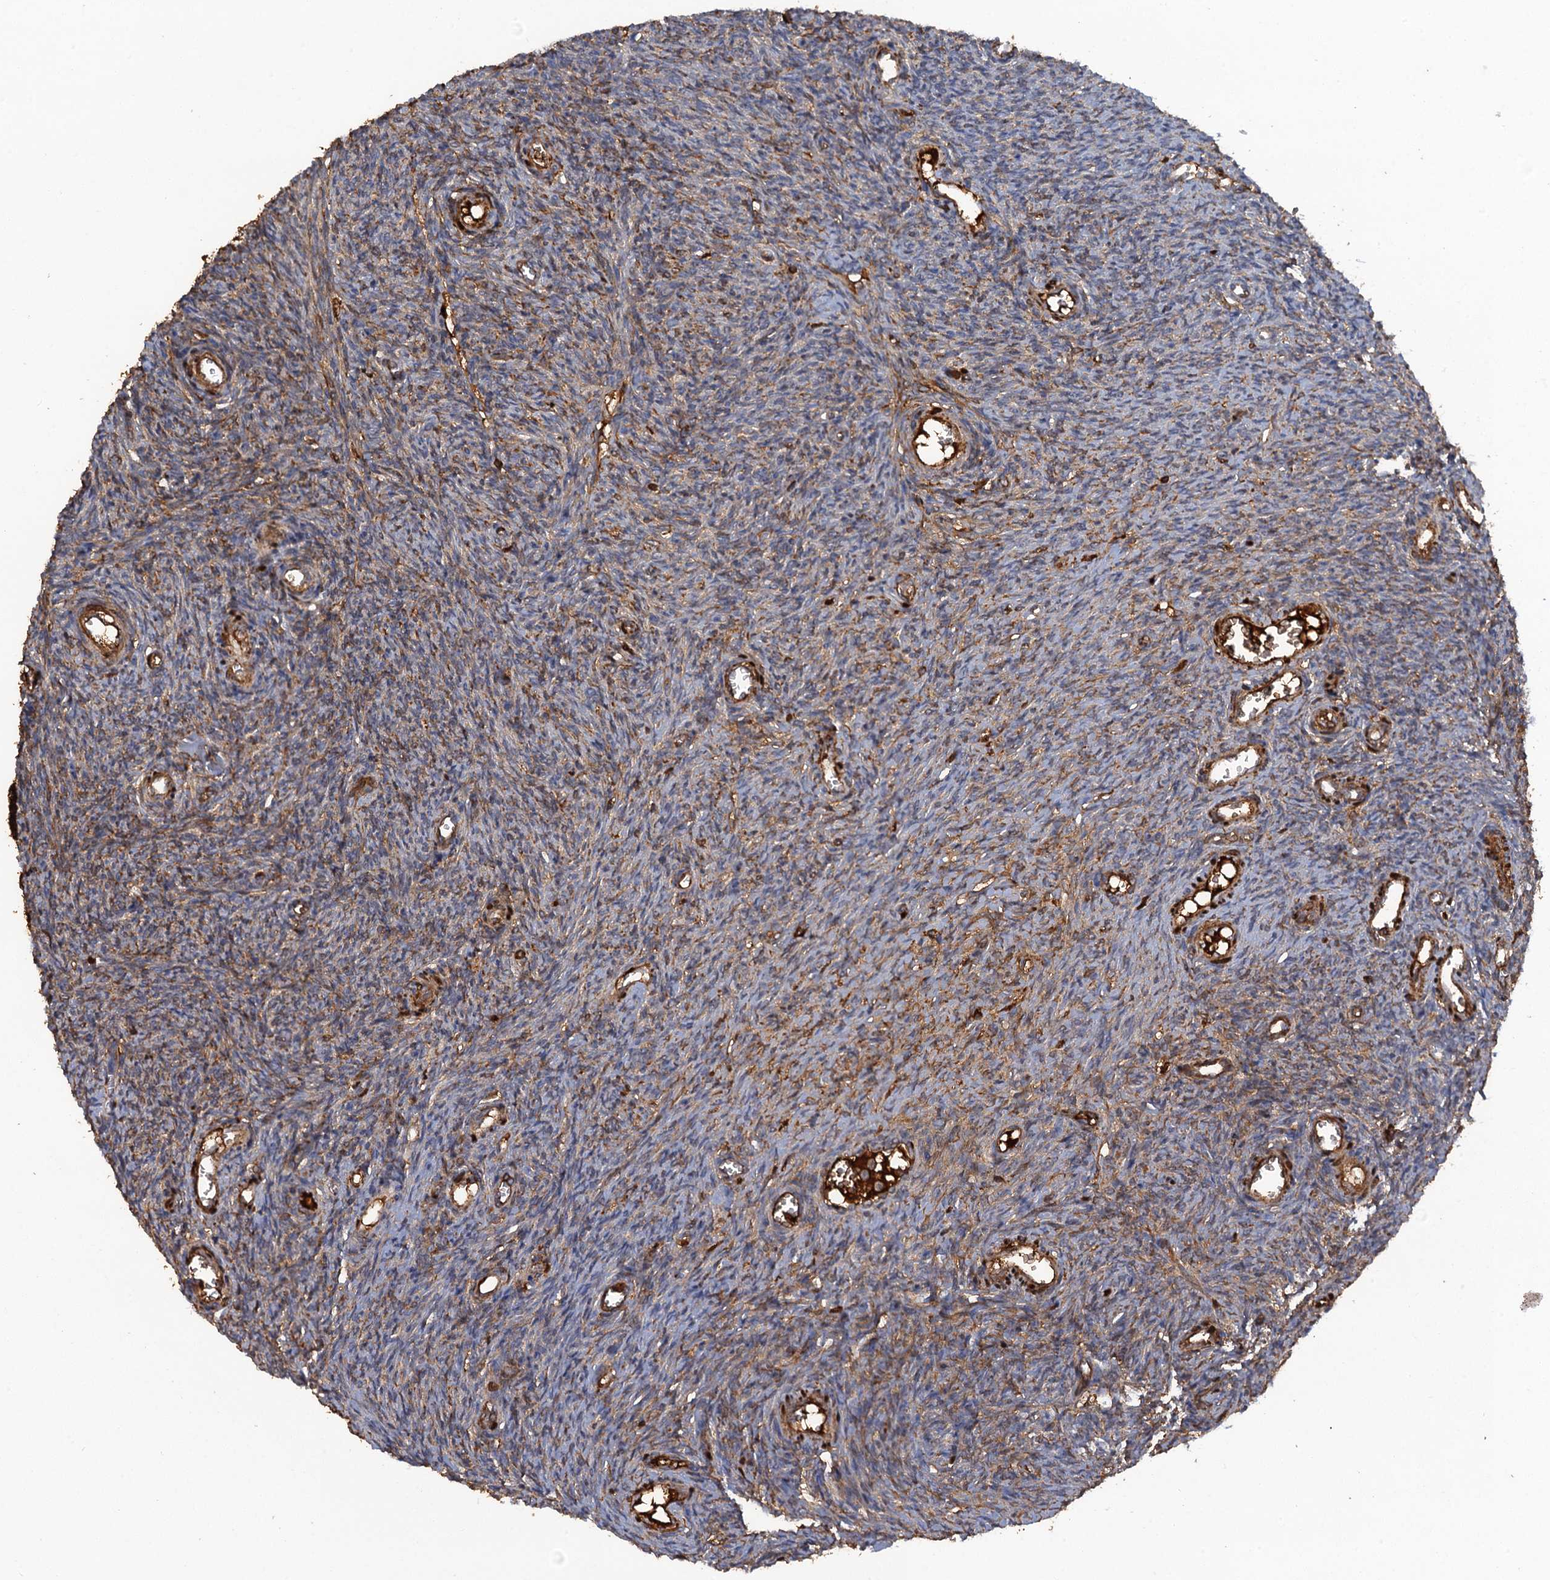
{"staining": {"intensity": "moderate", "quantity": ">75%", "location": "cytoplasmic/membranous"}, "tissue": "ovary", "cell_type": "Follicle cells", "image_type": "normal", "snomed": [{"axis": "morphology", "description": "Normal tissue, NOS"}, {"axis": "topography", "description": "Ovary"}], "caption": "Immunohistochemistry (IHC) image of unremarkable ovary: human ovary stained using immunohistochemistry reveals medium levels of moderate protein expression localized specifically in the cytoplasmic/membranous of follicle cells, appearing as a cytoplasmic/membranous brown color.", "gene": "HAPLN3", "patient": {"sex": "female", "age": 44}}